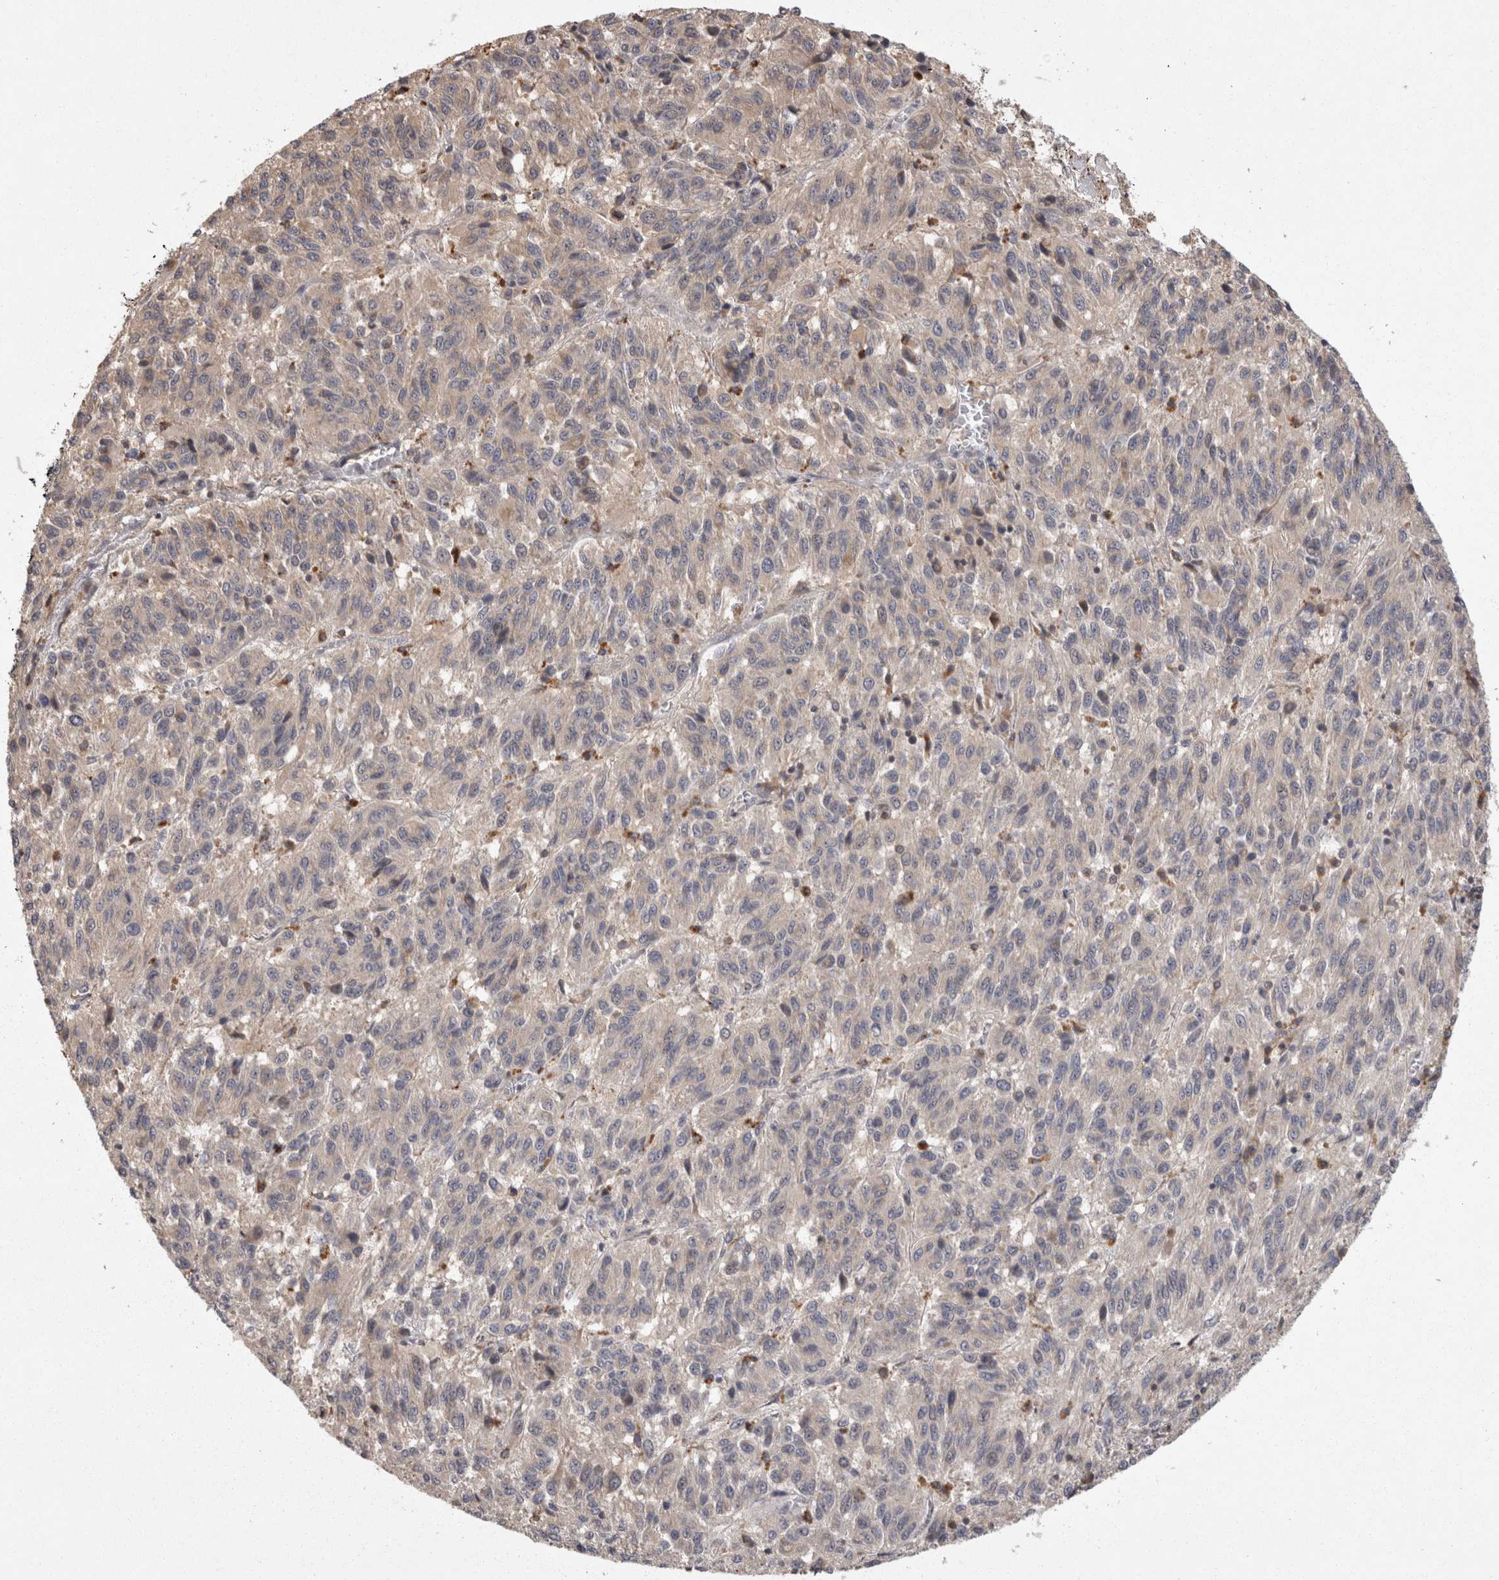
{"staining": {"intensity": "negative", "quantity": "none", "location": "none"}, "tissue": "melanoma", "cell_type": "Tumor cells", "image_type": "cancer", "snomed": [{"axis": "morphology", "description": "Malignant melanoma, Metastatic site"}, {"axis": "topography", "description": "Lung"}], "caption": "A photomicrograph of human malignant melanoma (metastatic site) is negative for staining in tumor cells.", "gene": "ACAT2", "patient": {"sex": "male", "age": 64}}